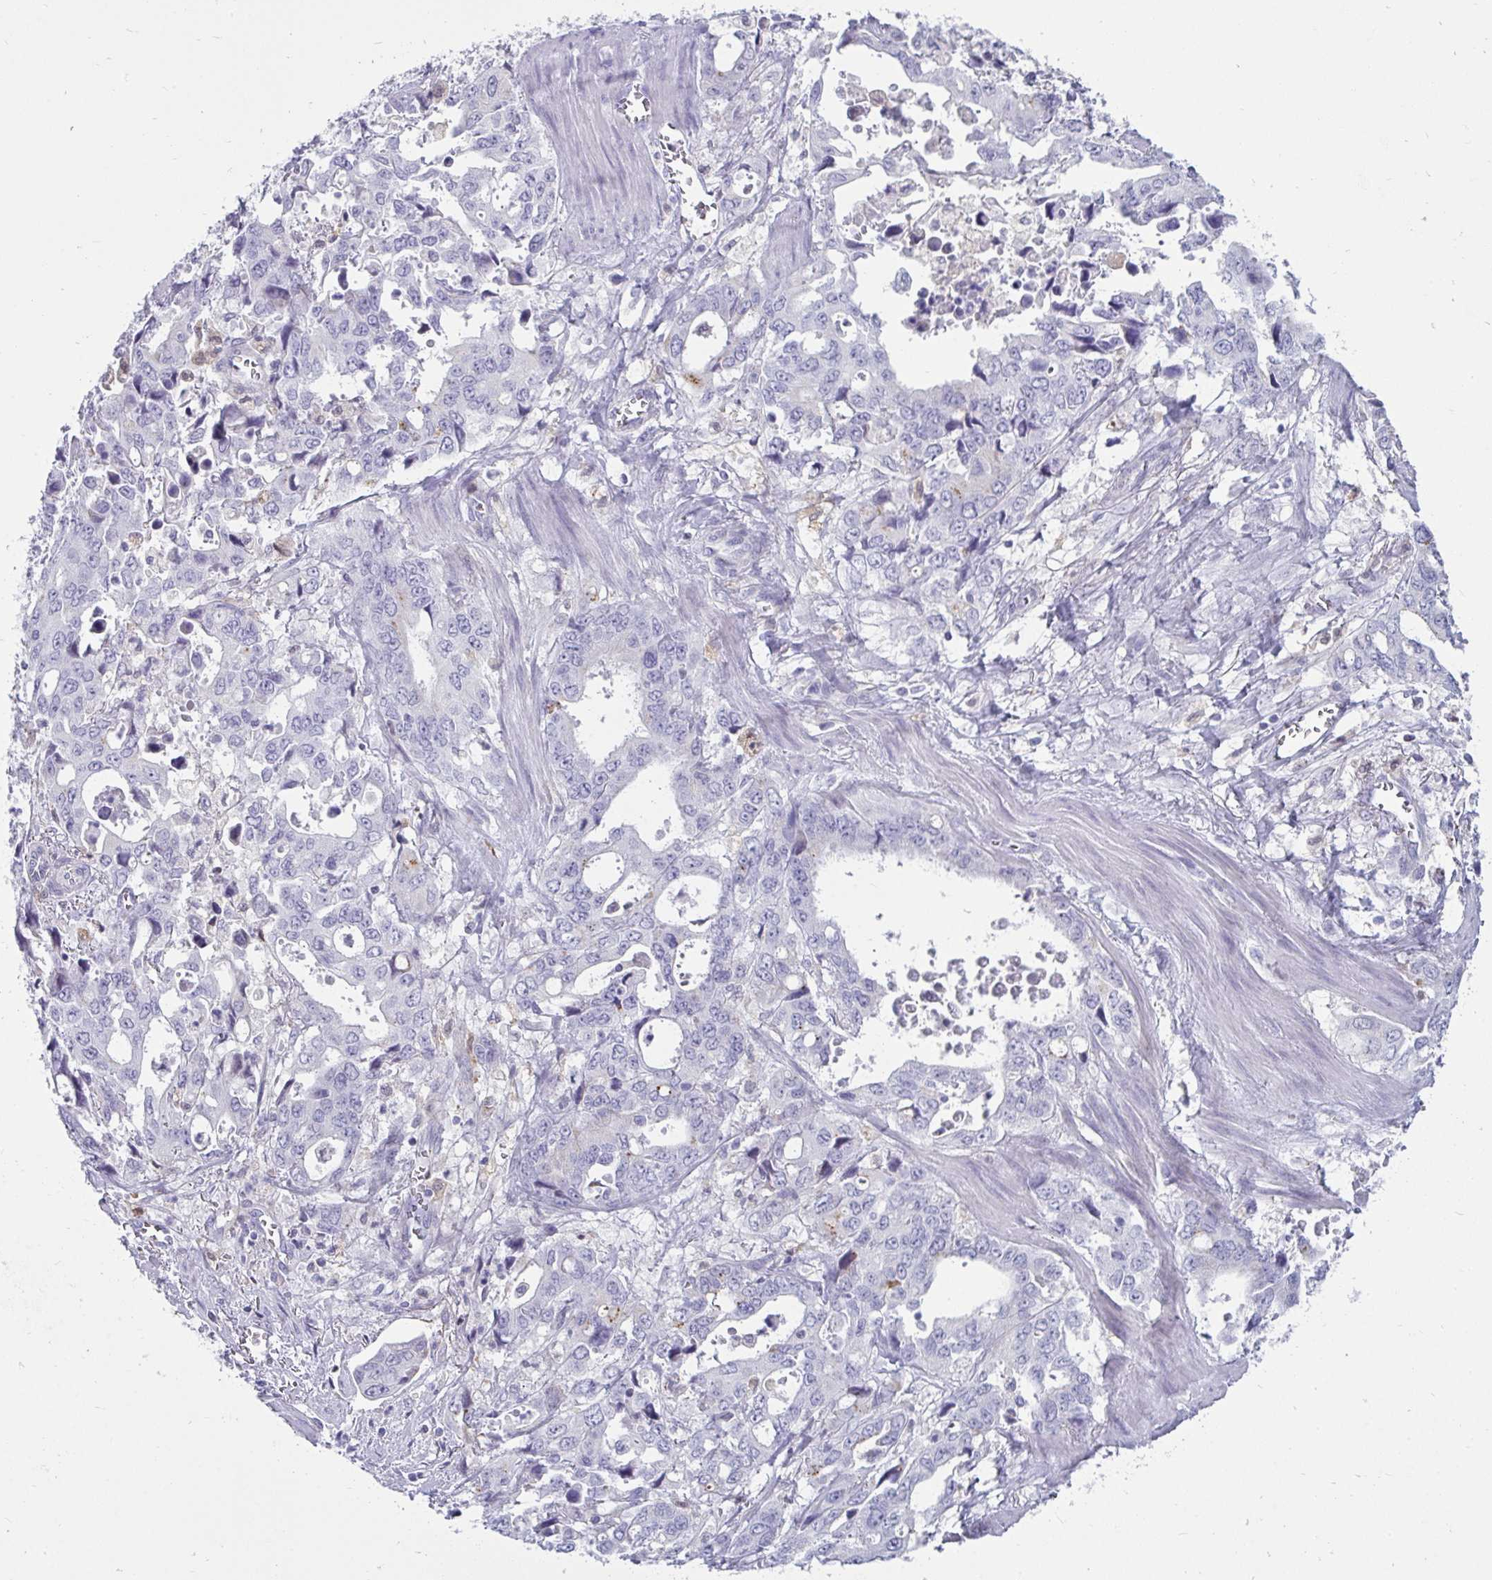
{"staining": {"intensity": "negative", "quantity": "none", "location": "none"}, "tissue": "stomach cancer", "cell_type": "Tumor cells", "image_type": "cancer", "snomed": [{"axis": "morphology", "description": "Adenocarcinoma, NOS"}, {"axis": "topography", "description": "Stomach, upper"}], "caption": "Immunohistochemical staining of stomach cancer exhibits no significant staining in tumor cells.", "gene": "CTSZ", "patient": {"sex": "male", "age": 74}}